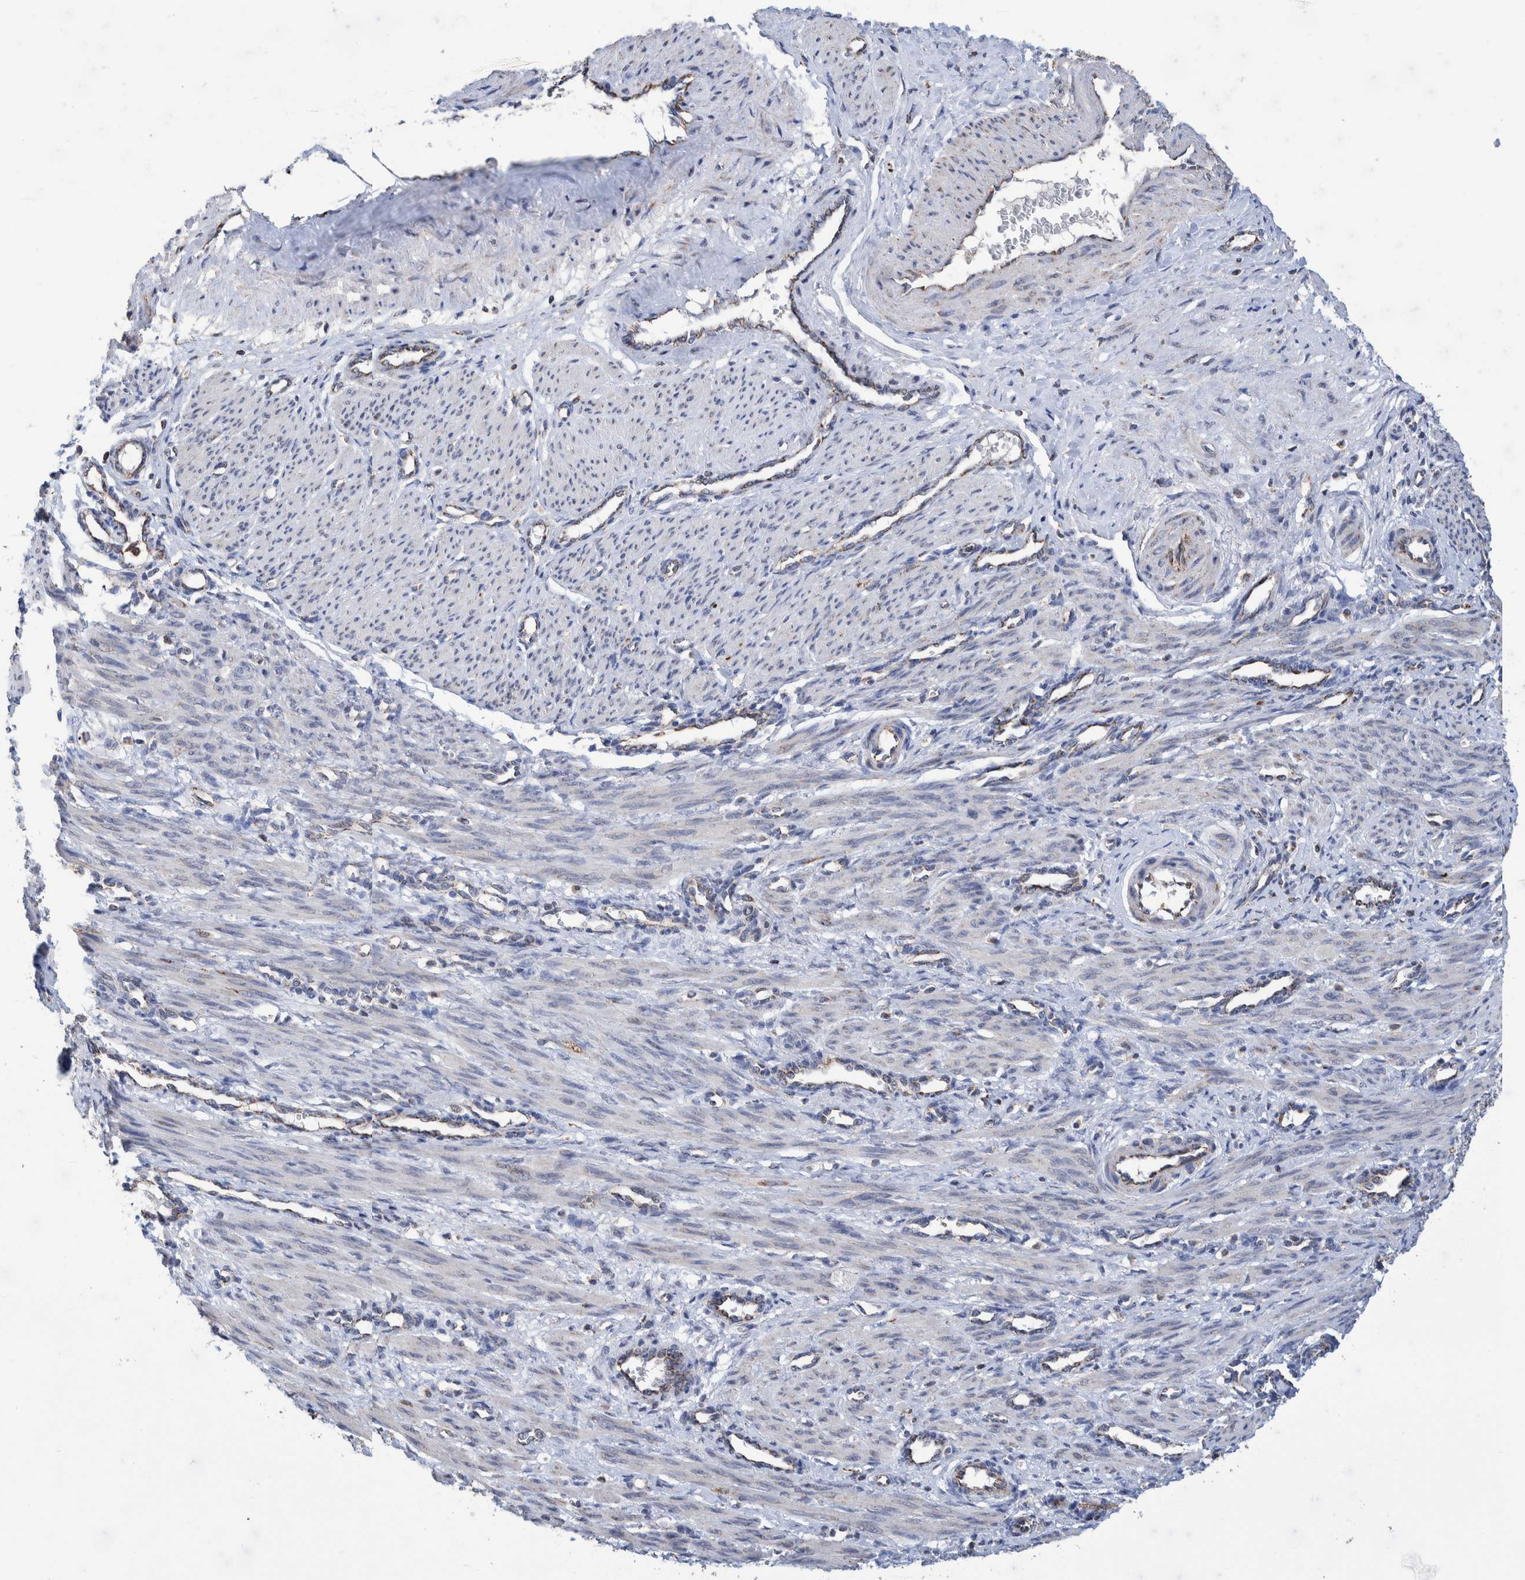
{"staining": {"intensity": "negative", "quantity": "none", "location": "none"}, "tissue": "smooth muscle", "cell_type": "Smooth muscle cells", "image_type": "normal", "snomed": [{"axis": "morphology", "description": "Normal tissue, NOS"}, {"axis": "topography", "description": "Endometrium"}], "caption": "Immunohistochemistry (IHC) of normal smooth muscle exhibits no staining in smooth muscle cells. Nuclei are stained in blue.", "gene": "DECR1", "patient": {"sex": "female", "age": 33}}